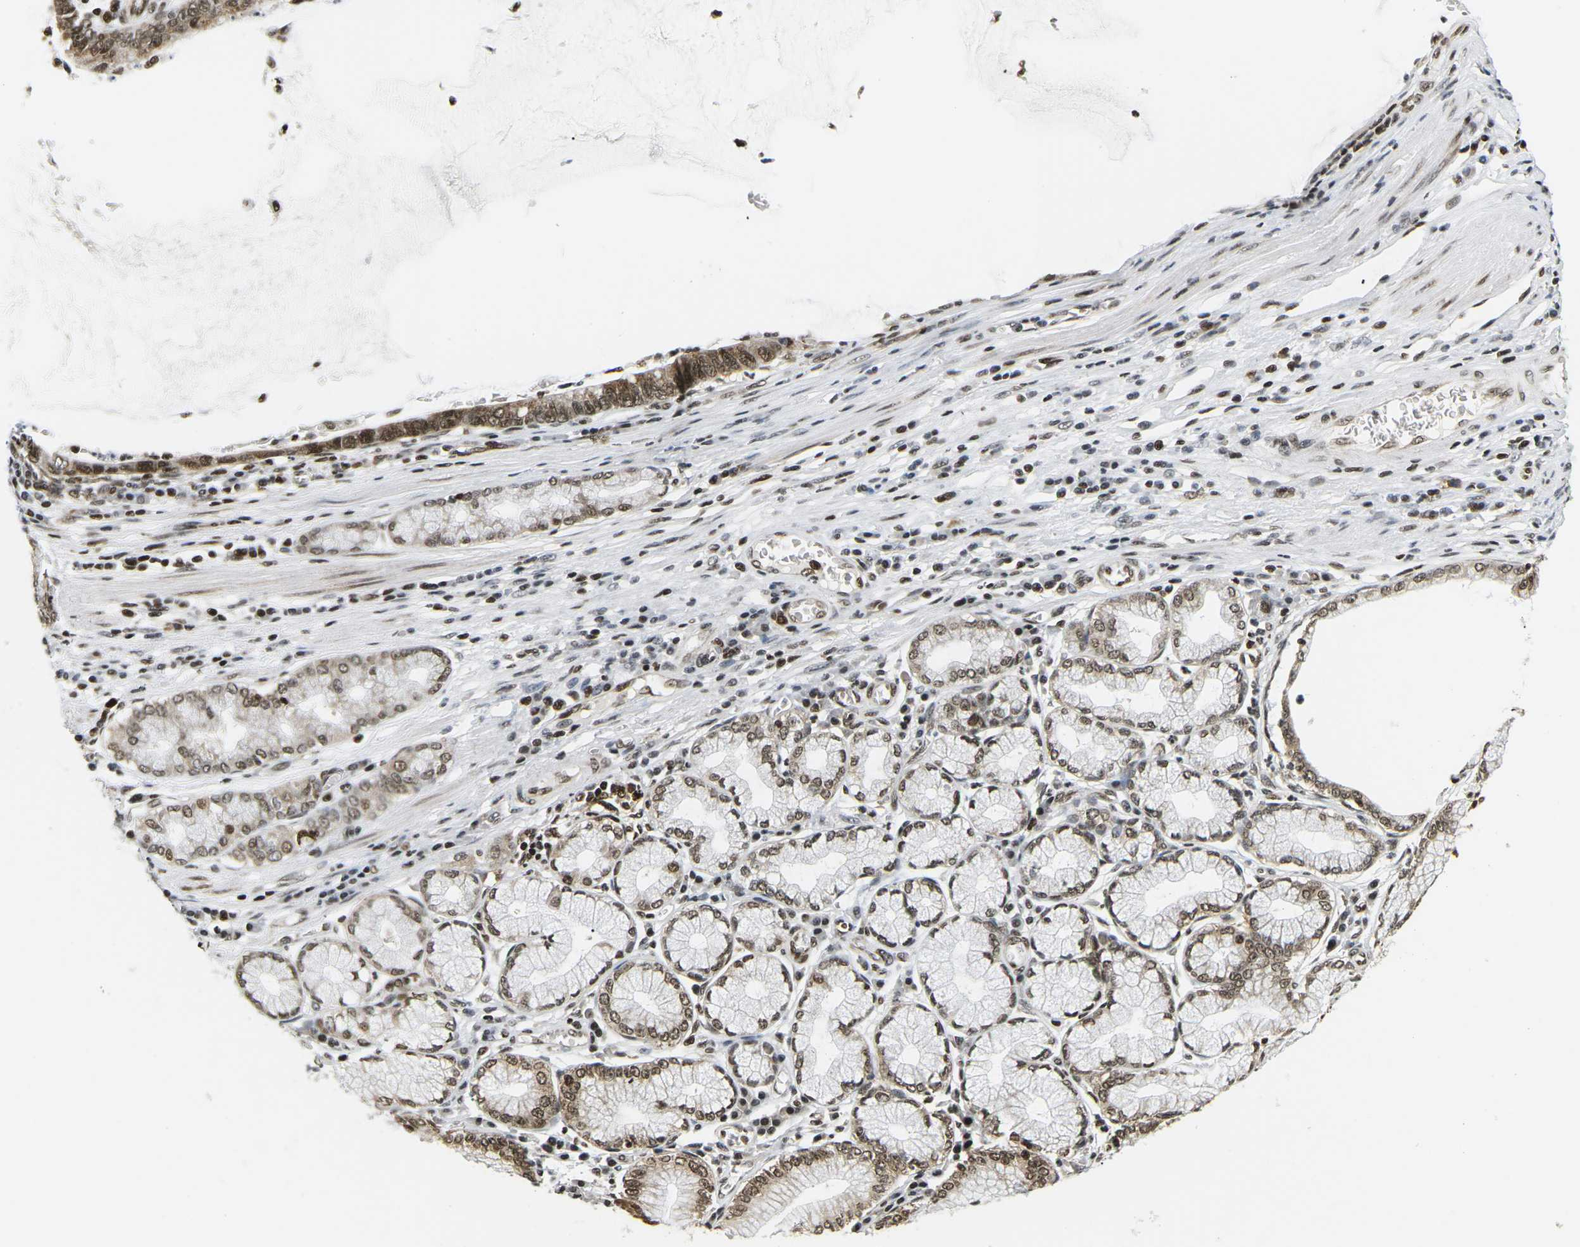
{"staining": {"intensity": "strong", "quantity": ">75%", "location": "cytoplasmic/membranous,nuclear"}, "tissue": "stomach cancer", "cell_type": "Tumor cells", "image_type": "cancer", "snomed": [{"axis": "morphology", "description": "Adenocarcinoma, NOS"}, {"axis": "topography", "description": "Stomach"}], "caption": "A high-resolution micrograph shows immunohistochemistry staining of adenocarcinoma (stomach), which shows strong cytoplasmic/membranous and nuclear positivity in approximately >75% of tumor cells. Nuclei are stained in blue.", "gene": "CELF1", "patient": {"sex": "male", "age": 59}}